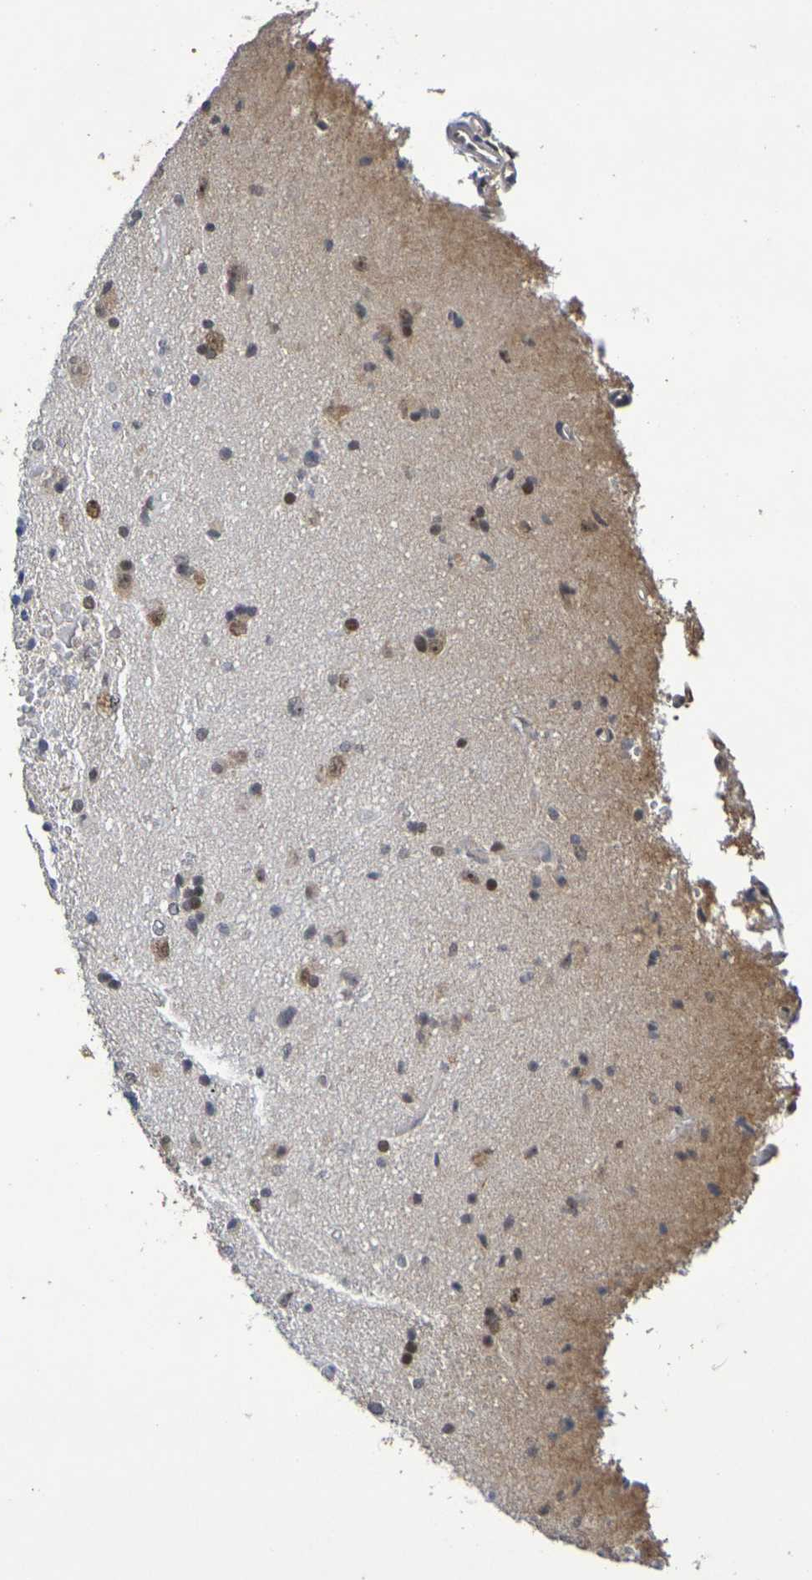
{"staining": {"intensity": "moderate", "quantity": "25%-75%", "location": "nuclear"}, "tissue": "glioma", "cell_type": "Tumor cells", "image_type": "cancer", "snomed": [{"axis": "morphology", "description": "Glioma, malignant, High grade"}, {"axis": "topography", "description": "Brain"}], "caption": "A brown stain labels moderate nuclear positivity of a protein in human malignant high-grade glioma tumor cells.", "gene": "TERF2", "patient": {"sex": "male", "age": 47}}